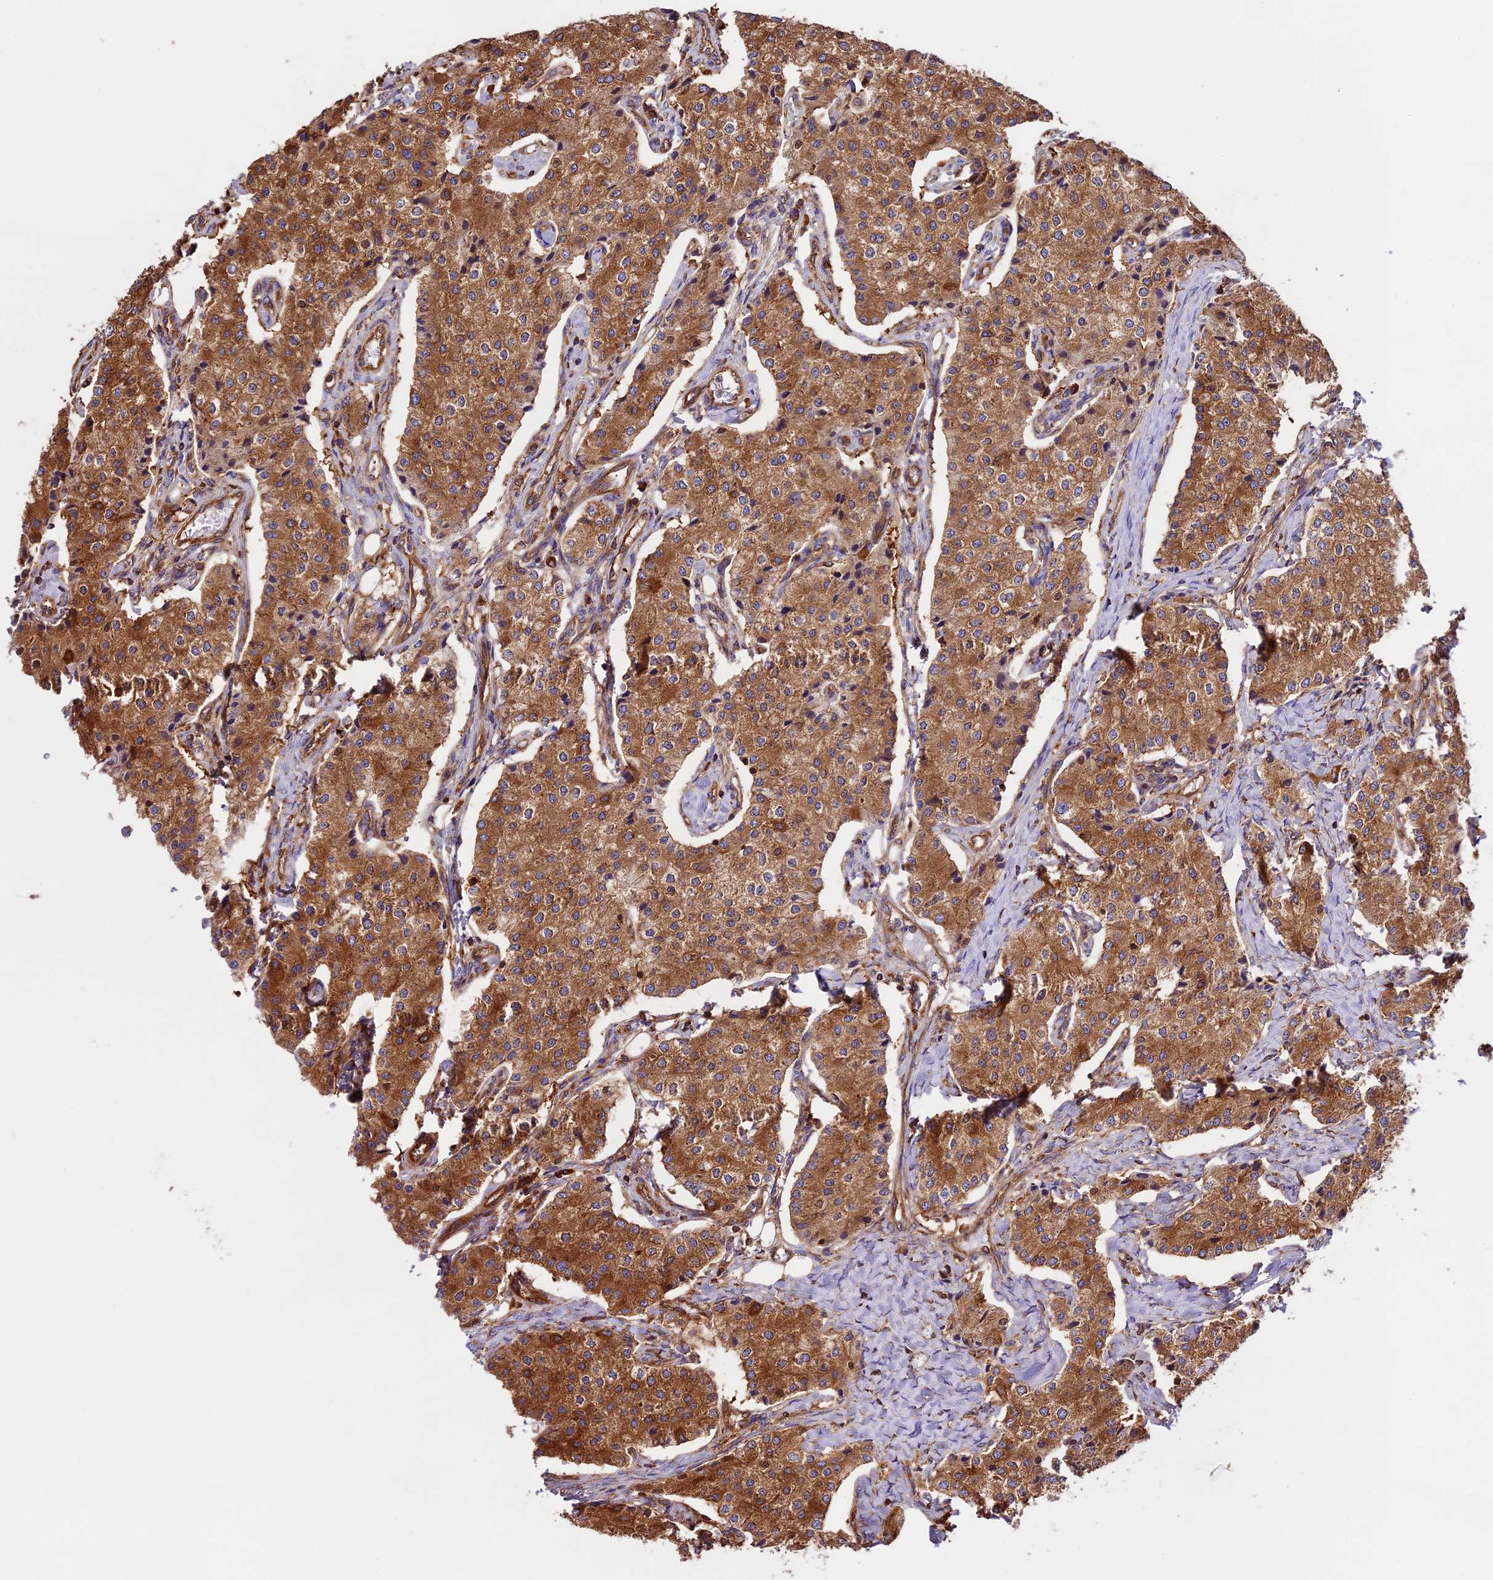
{"staining": {"intensity": "moderate", "quantity": ">75%", "location": "cytoplasmic/membranous"}, "tissue": "carcinoid", "cell_type": "Tumor cells", "image_type": "cancer", "snomed": [{"axis": "morphology", "description": "Carcinoid, malignant, NOS"}, {"axis": "topography", "description": "Colon"}], "caption": "Immunohistochemistry (IHC) of human malignant carcinoid demonstrates medium levels of moderate cytoplasmic/membranous positivity in about >75% of tumor cells.", "gene": "KARS1", "patient": {"sex": "female", "age": 52}}